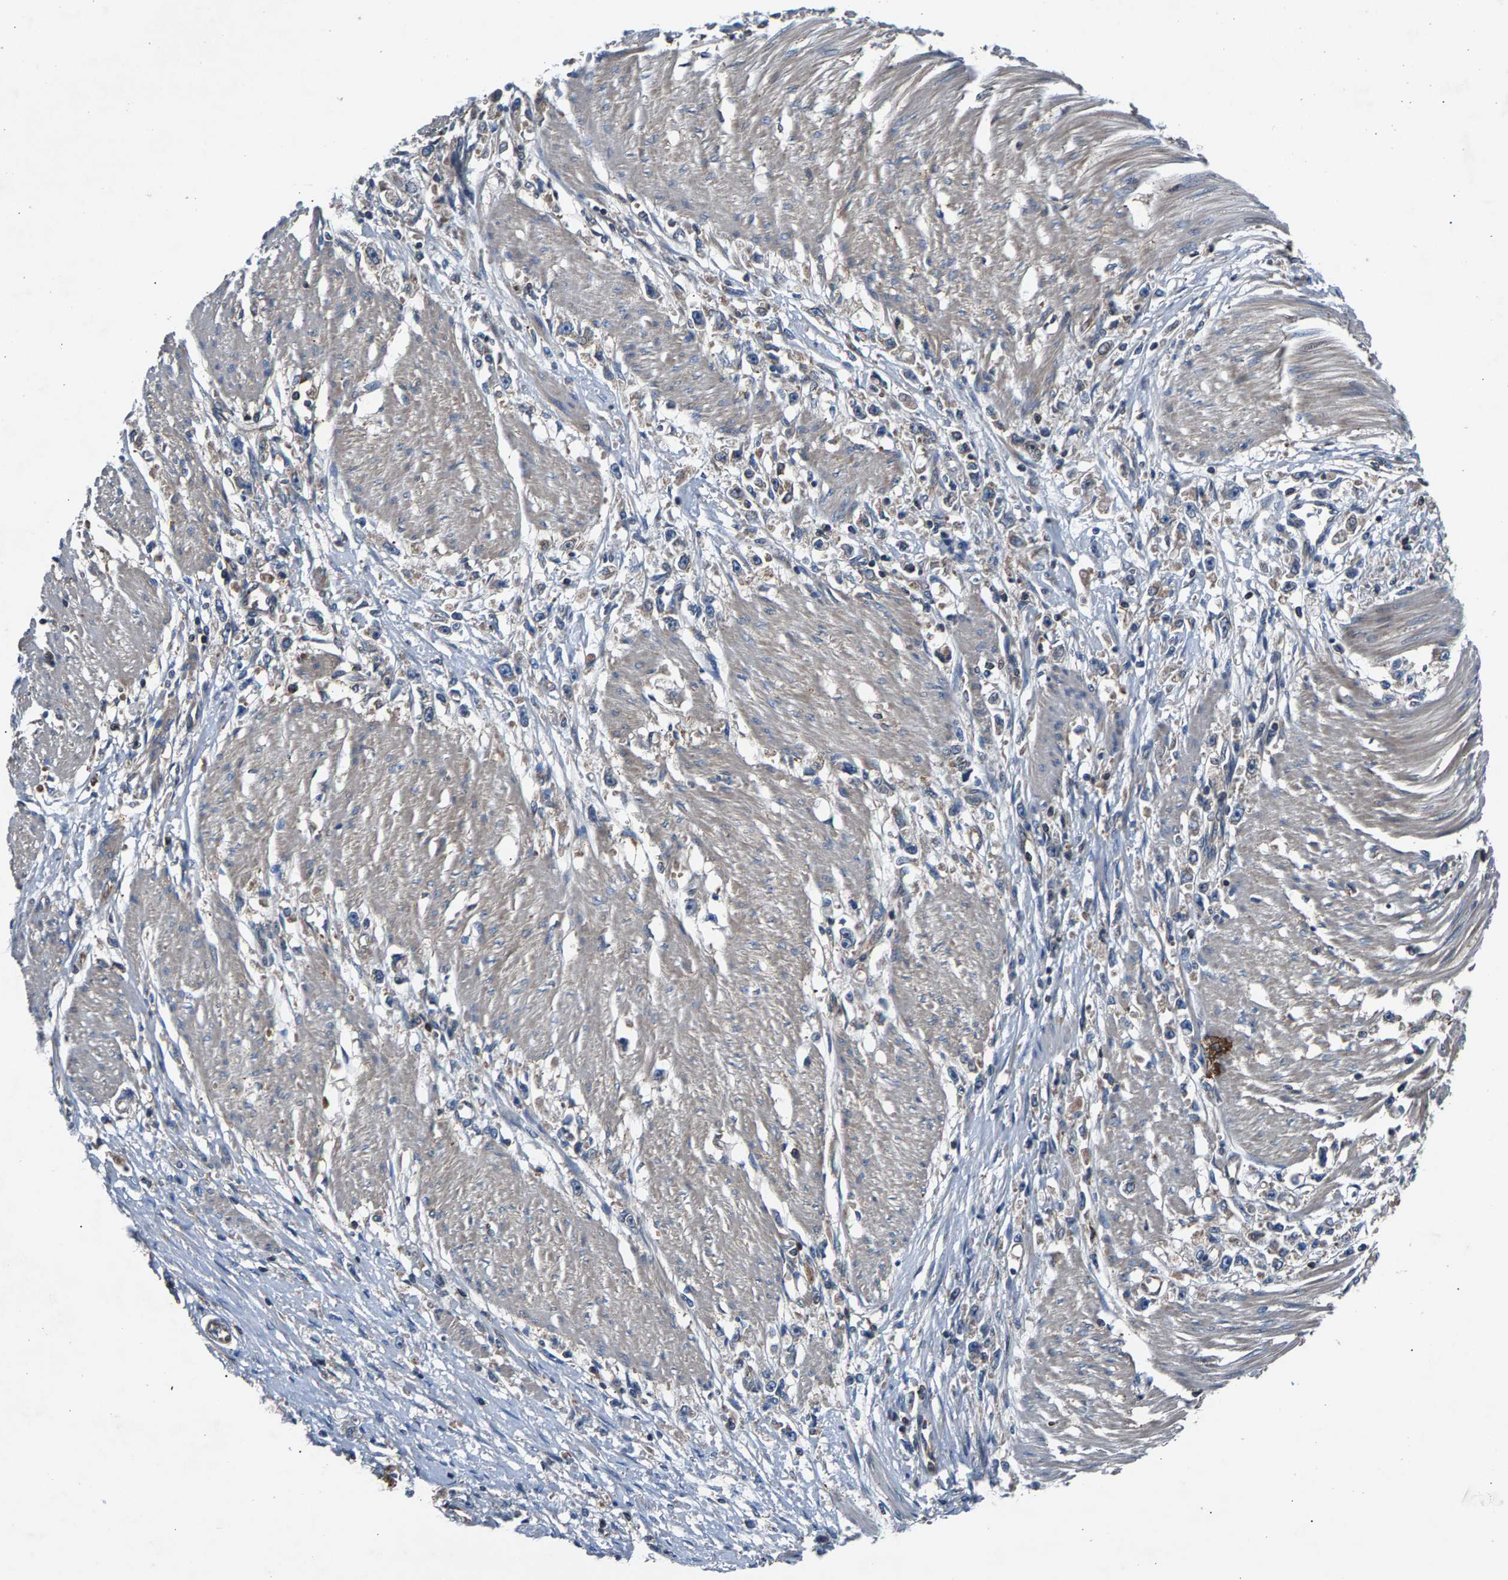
{"staining": {"intensity": "negative", "quantity": "none", "location": "none"}, "tissue": "stomach cancer", "cell_type": "Tumor cells", "image_type": "cancer", "snomed": [{"axis": "morphology", "description": "Adenocarcinoma, NOS"}, {"axis": "topography", "description": "Stomach"}], "caption": "IHC of human stomach cancer (adenocarcinoma) demonstrates no positivity in tumor cells.", "gene": "LPCAT1", "patient": {"sex": "female", "age": 59}}